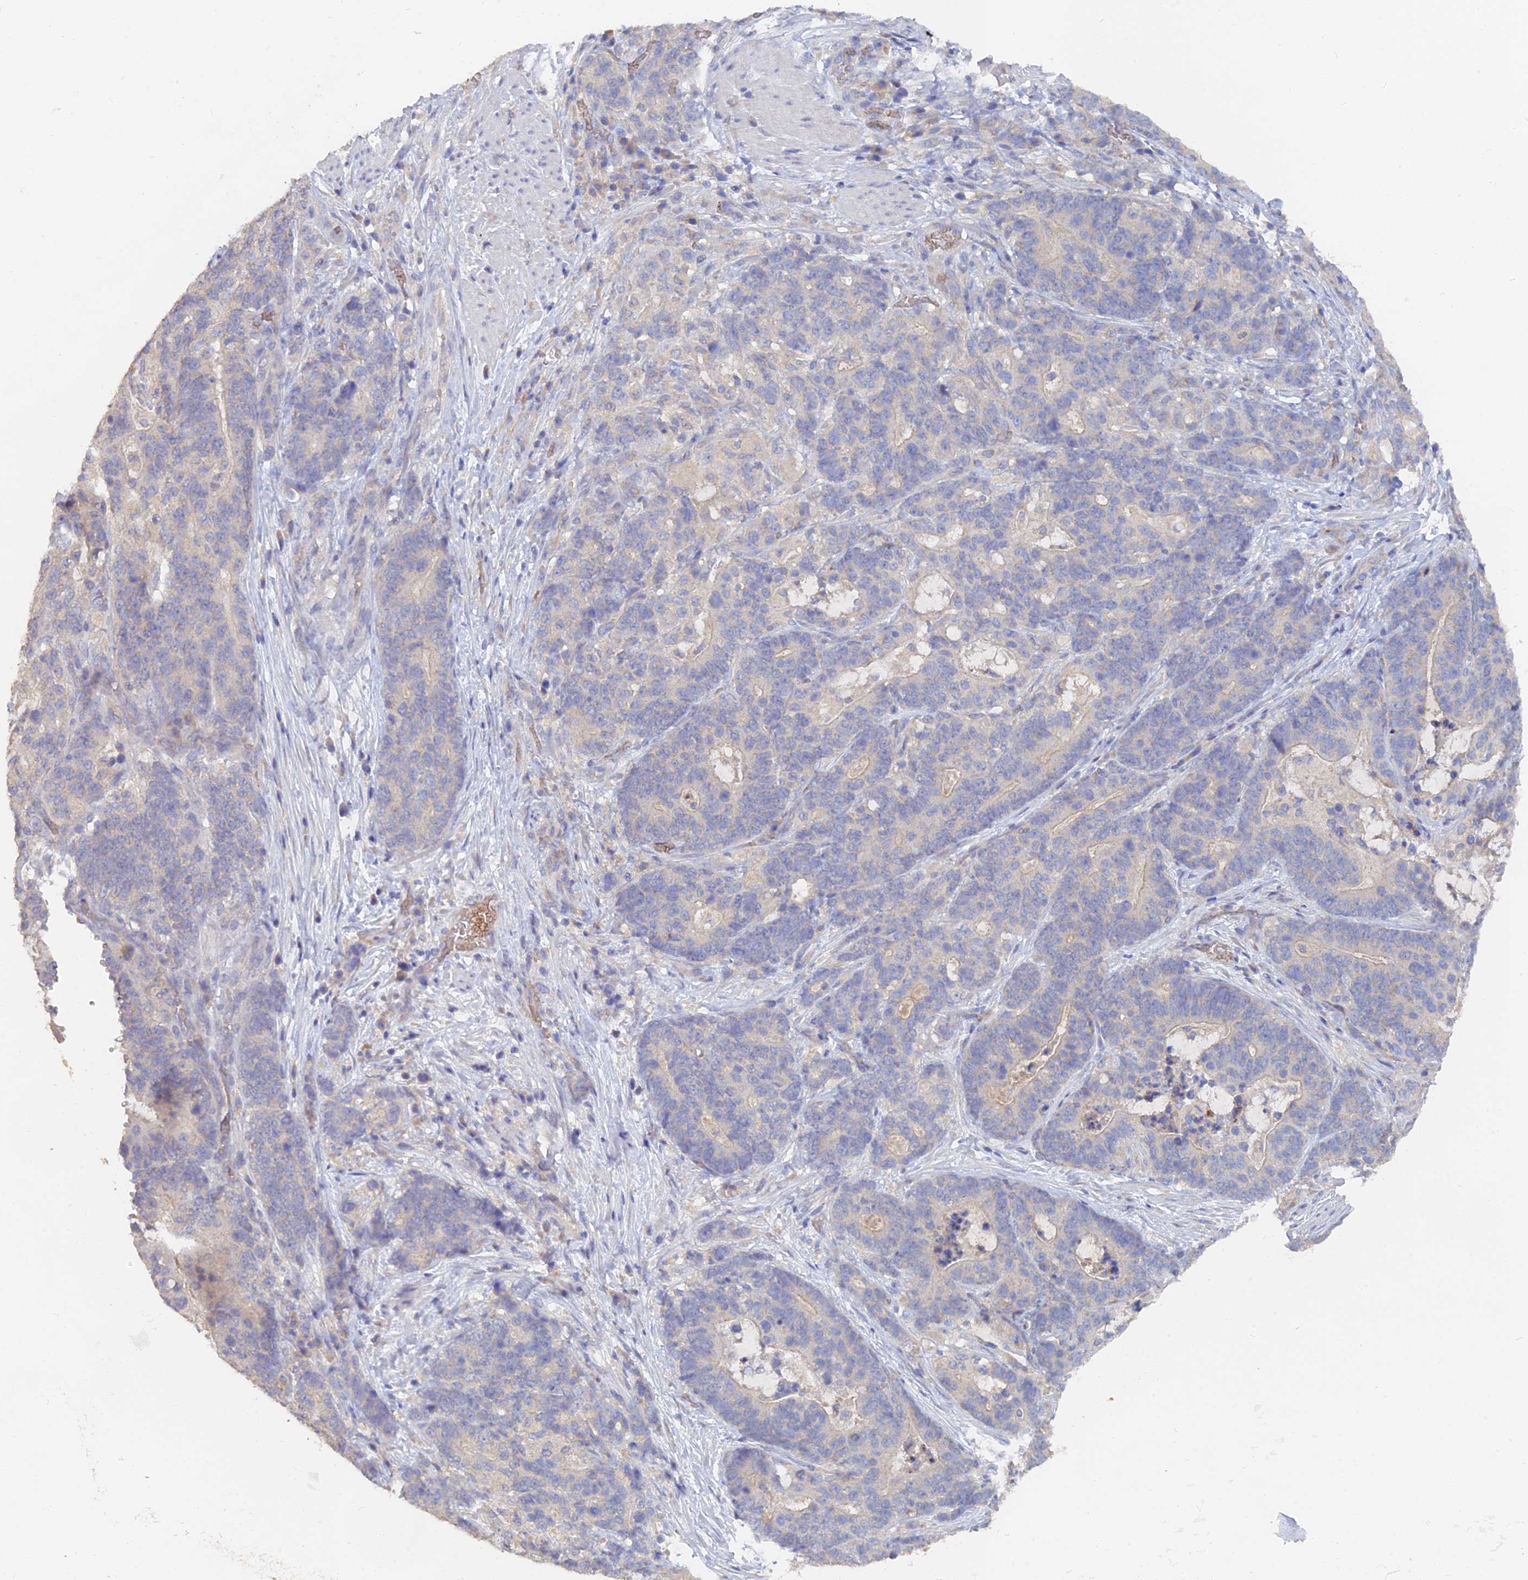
{"staining": {"intensity": "negative", "quantity": "none", "location": "none"}, "tissue": "stomach cancer", "cell_type": "Tumor cells", "image_type": "cancer", "snomed": [{"axis": "morphology", "description": "Normal tissue, NOS"}, {"axis": "morphology", "description": "Adenocarcinoma, NOS"}, {"axis": "topography", "description": "Stomach"}], "caption": "Stomach adenocarcinoma was stained to show a protein in brown. There is no significant positivity in tumor cells. (Stains: DAB (3,3'-diaminobenzidine) IHC with hematoxylin counter stain, Microscopy: brightfield microscopy at high magnification).", "gene": "ARRDC1", "patient": {"sex": "female", "age": 64}}